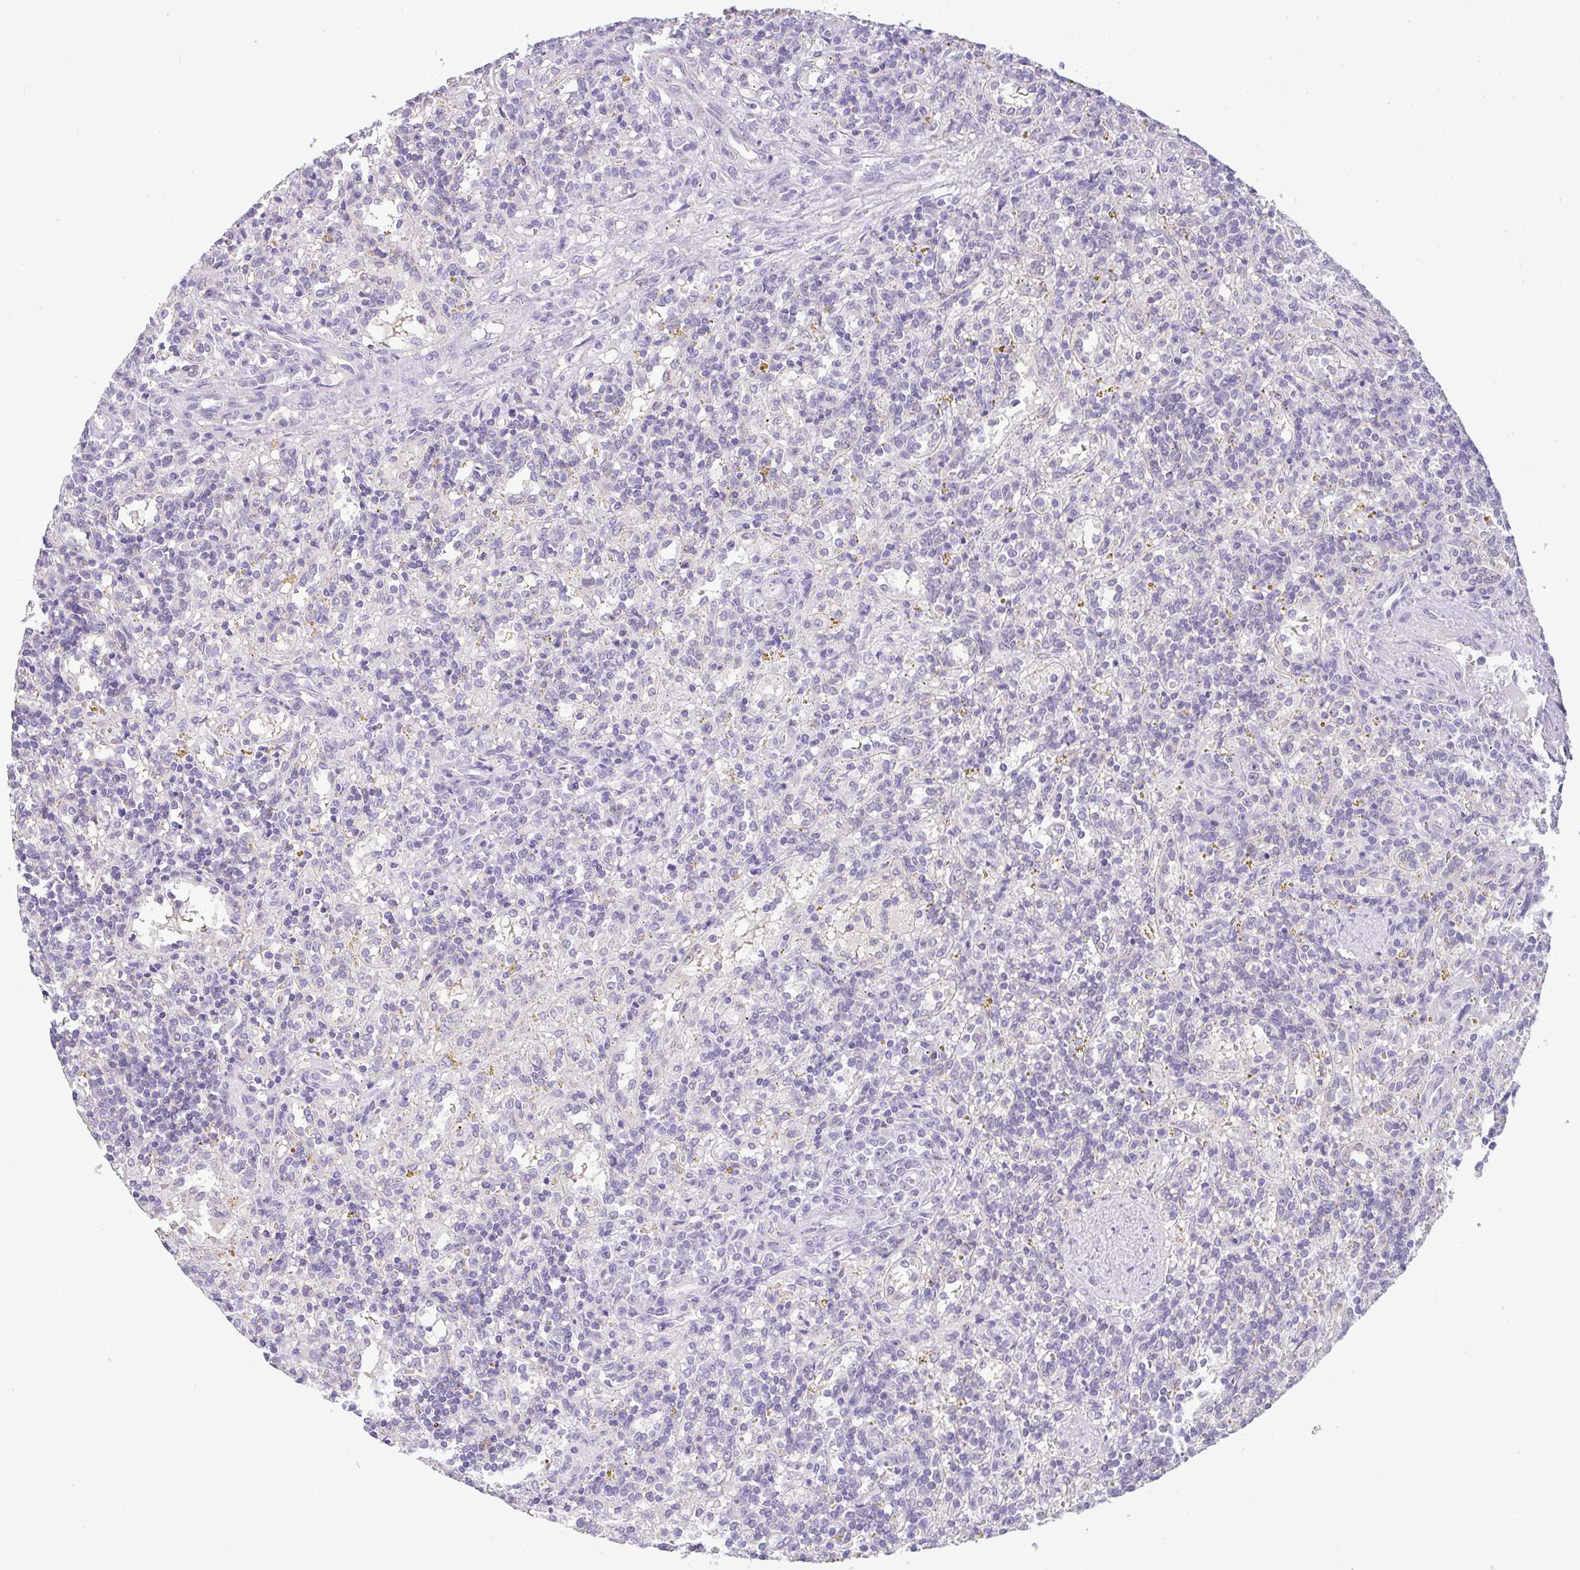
{"staining": {"intensity": "negative", "quantity": "none", "location": "none"}, "tissue": "lymphoma", "cell_type": "Tumor cells", "image_type": "cancer", "snomed": [{"axis": "morphology", "description": "Malignant lymphoma, non-Hodgkin's type, Low grade"}, {"axis": "topography", "description": "Spleen"}], "caption": "Protein analysis of malignant lymphoma, non-Hodgkin's type (low-grade) exhibits no significant staining in tumor cells.", "gene": "FAM177A1", "patient": {"sex": "male", "age": 67}}